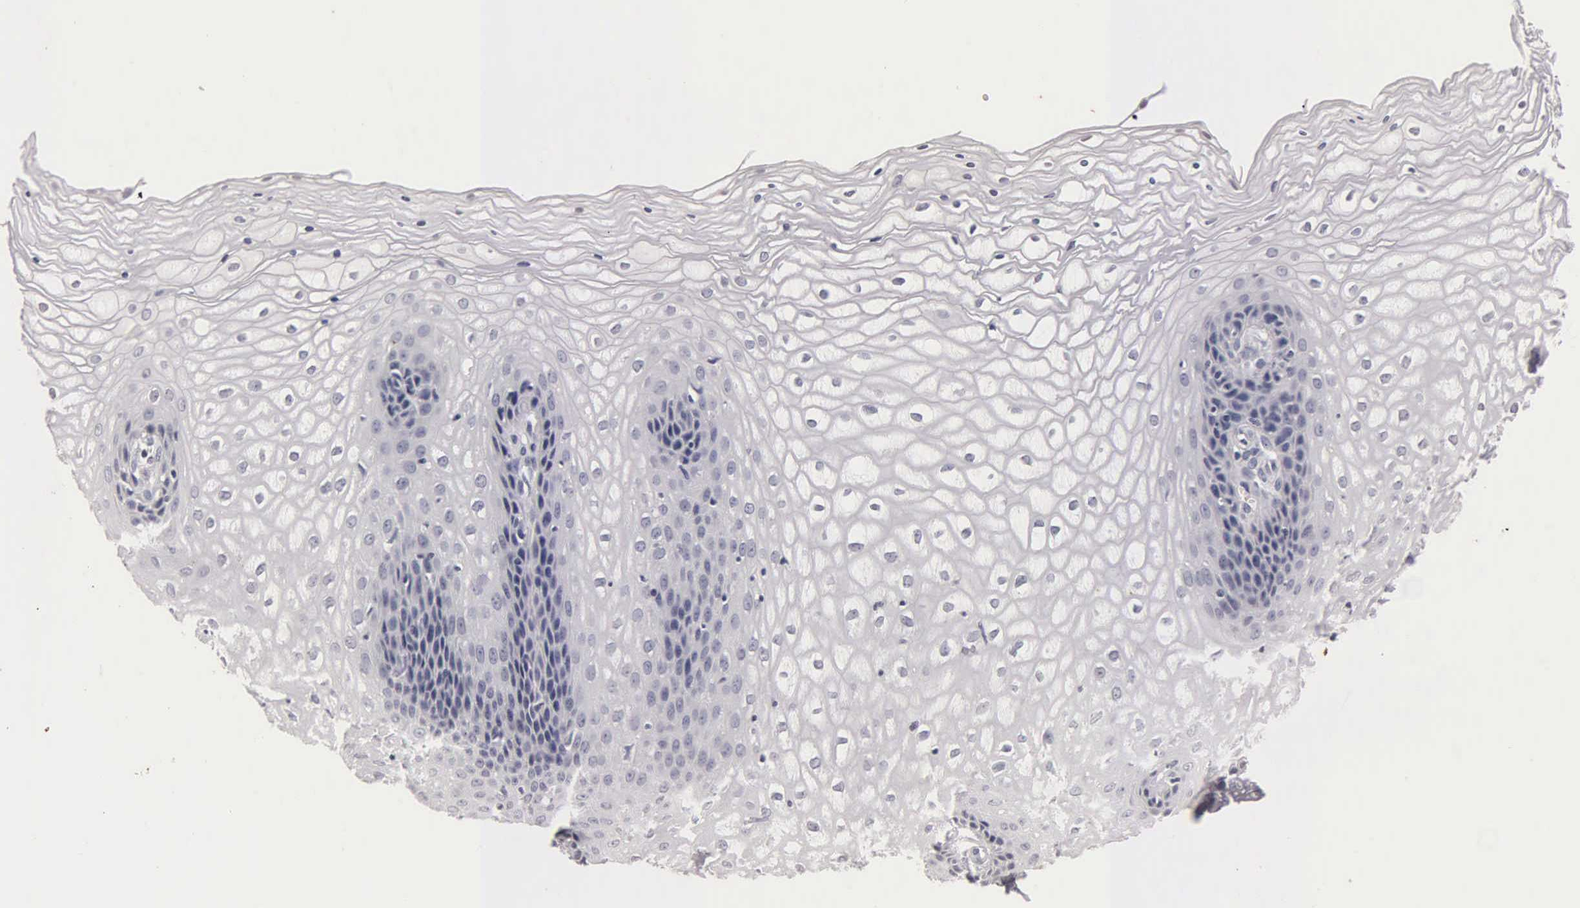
{"staining": {"intensity": "negative", "quantity": "none", "location": "none"}, "tissue": "vagina", "cell_type": "Squamous epithelial cells", "image_type": "normal", "snomed": [{"axis": "morphology", "description": "Normal tissue, NOS"}, {"axis": "topography", "description": "Vagina"}], "caption": "High power microscopy histopathology image of an immunohistochemistry micrograph of normal vagina, revealing no significant positivity in squamous epithelial cells.", "gene": "SST", "patient": {"sex": "female", "age": 34}}